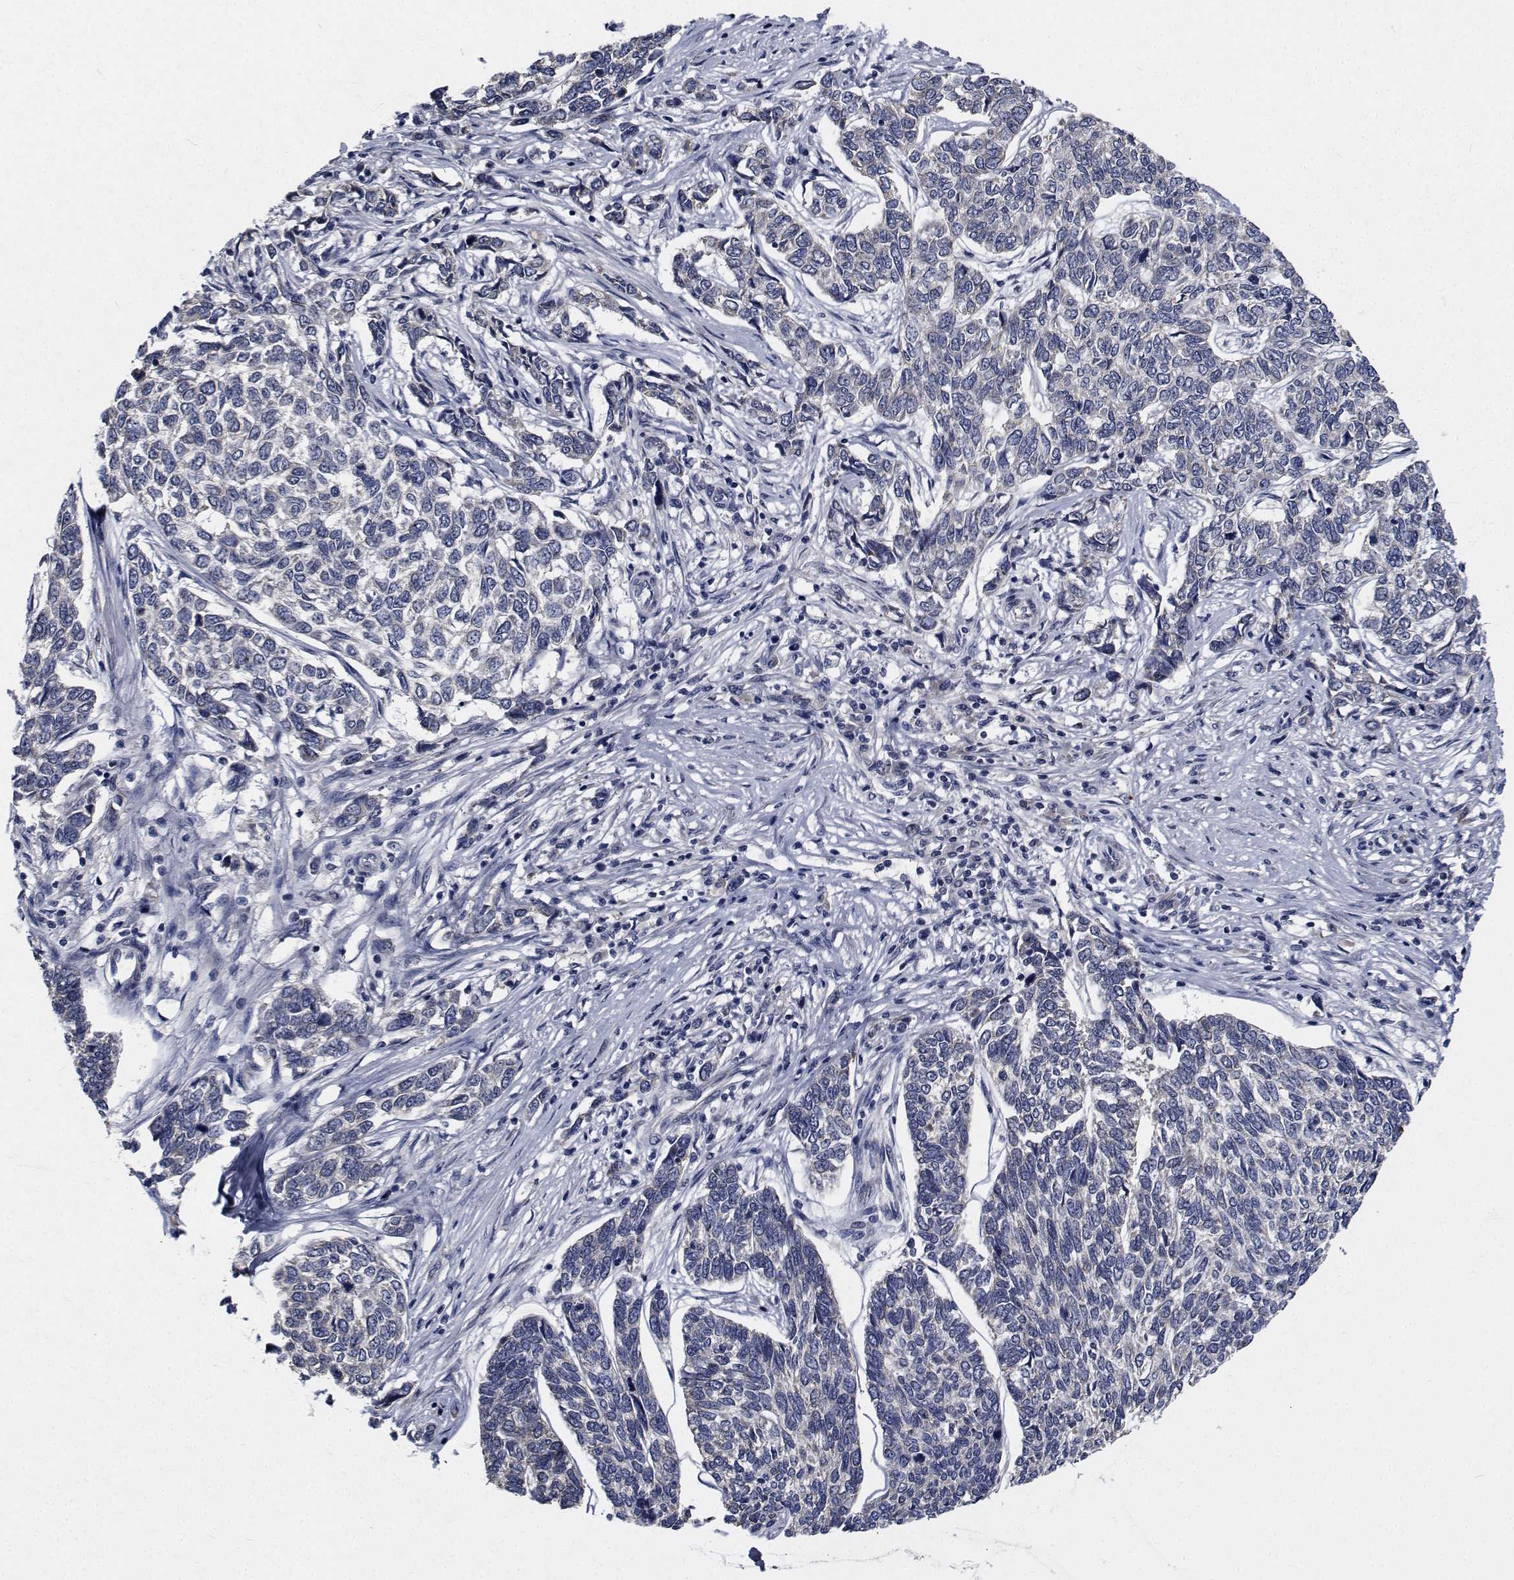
{"staining": {"intensity": "negative", "quantity": "none", "location": "none"}, "tissue": "skin cancer", "cell_type": "Tumor cells", "image_type": "cancer", "snomed": [{"axis": "morphology", "description": "Basal cell carcinoma"}, {"axis": "topography", "description": "Skin"}], "caption": "Protein analysis of skin basal cell carcinoma demonstrates no significant expression in tumor cells.", "gene": "TTBK1", "patient": {"sex": "female", "age": 65}}